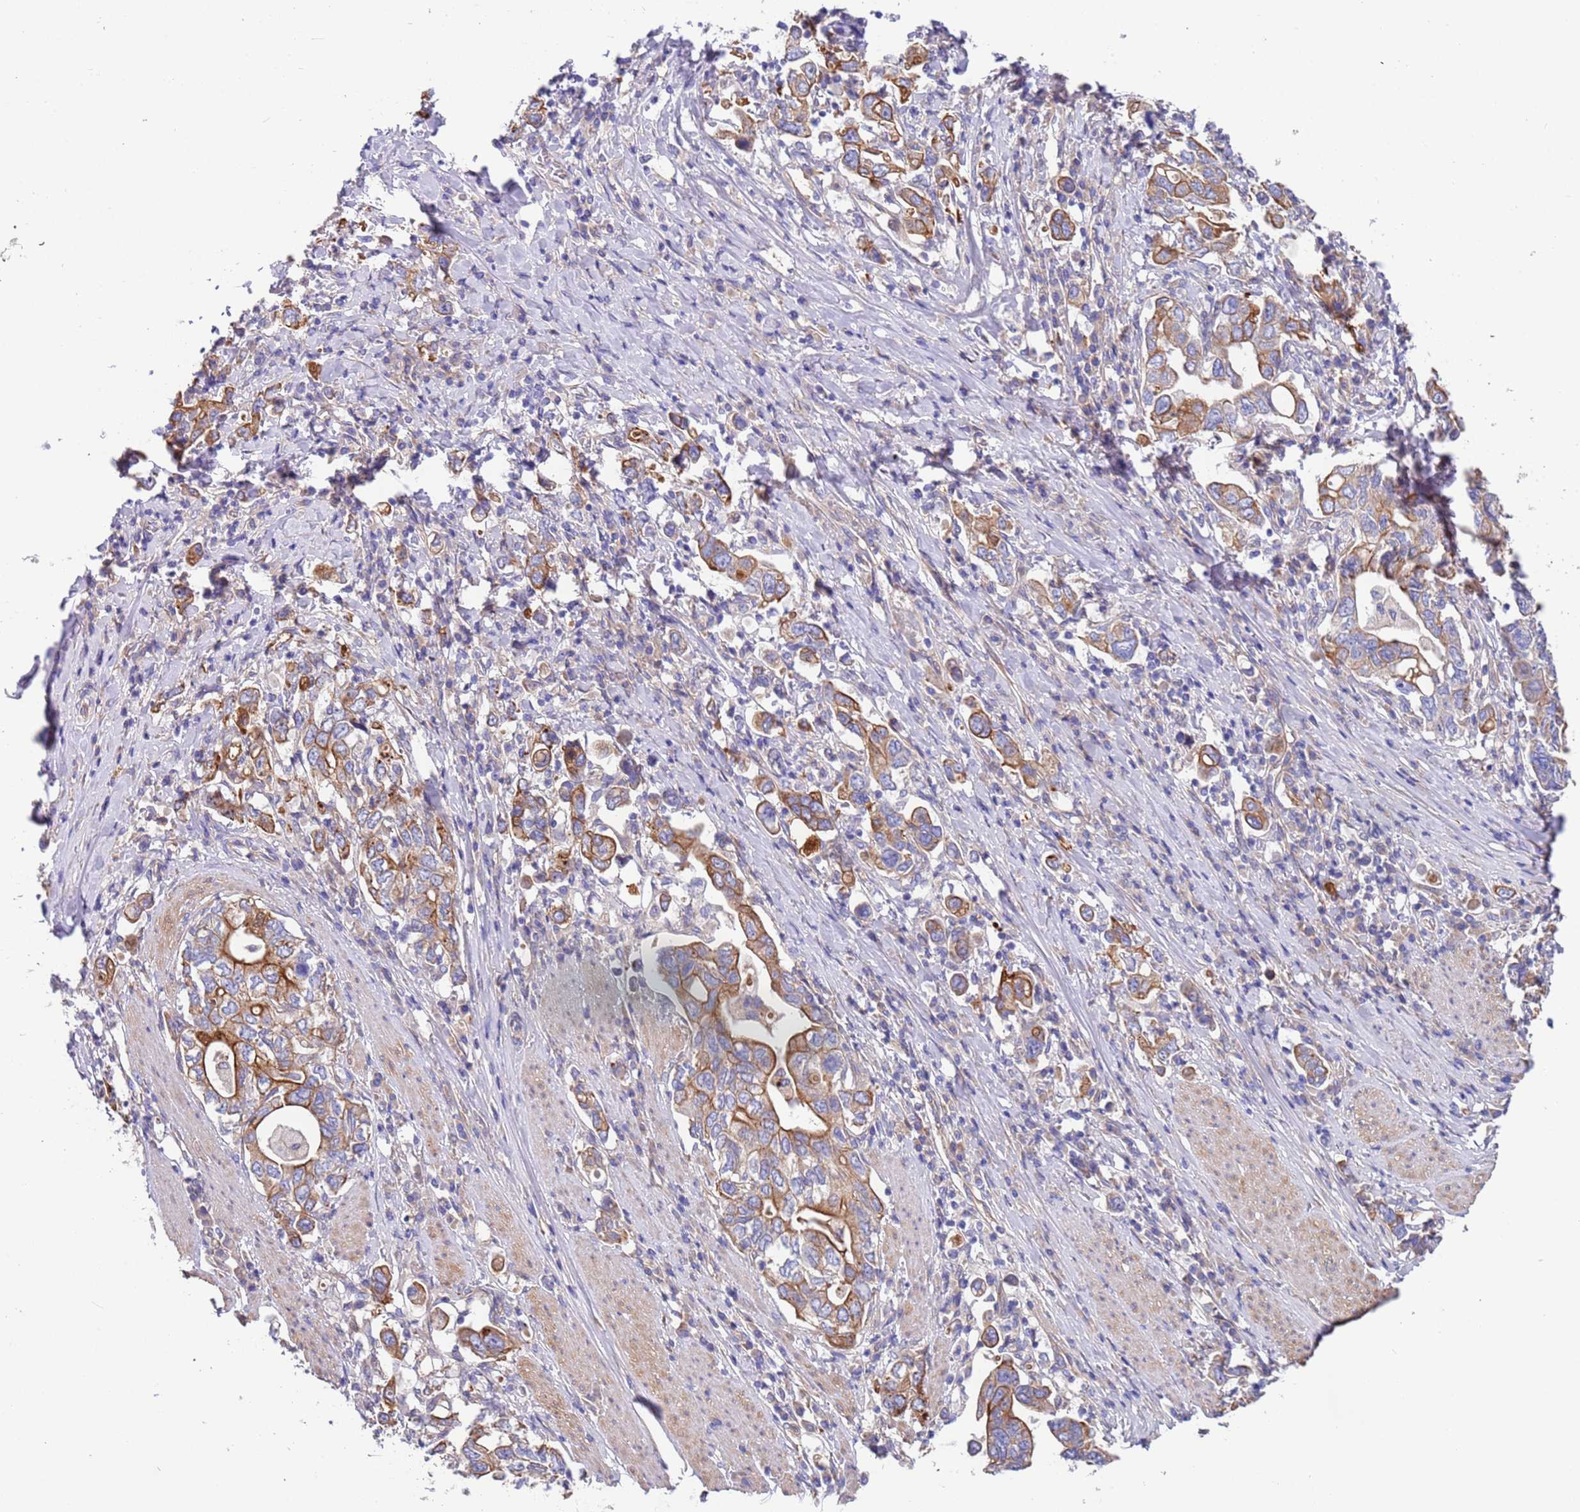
{"staining": {"intensity": "moderate", "quantity": ">75%", "location": "cytoplasmic/membranous"}, "tissue": "stomach cancer", "cell_type": "Tumor cells", "image_type": "cancer", "snomed": [{"axis": "morphology", "description": "Adenocarcinoma, NOS"}, {"axis": "topography", "description": "Stomach, upper"}, {"axis": "topography", "description": "Stomach"}], "caption": "About >75% of tumor cells in human stomach cancer show moderate cytoplasmic/membranous protein staining as visualized by brown immunohistochemical staining.", "gene": "LAMB4", "patient": {"sex": "male", "age": 62}}